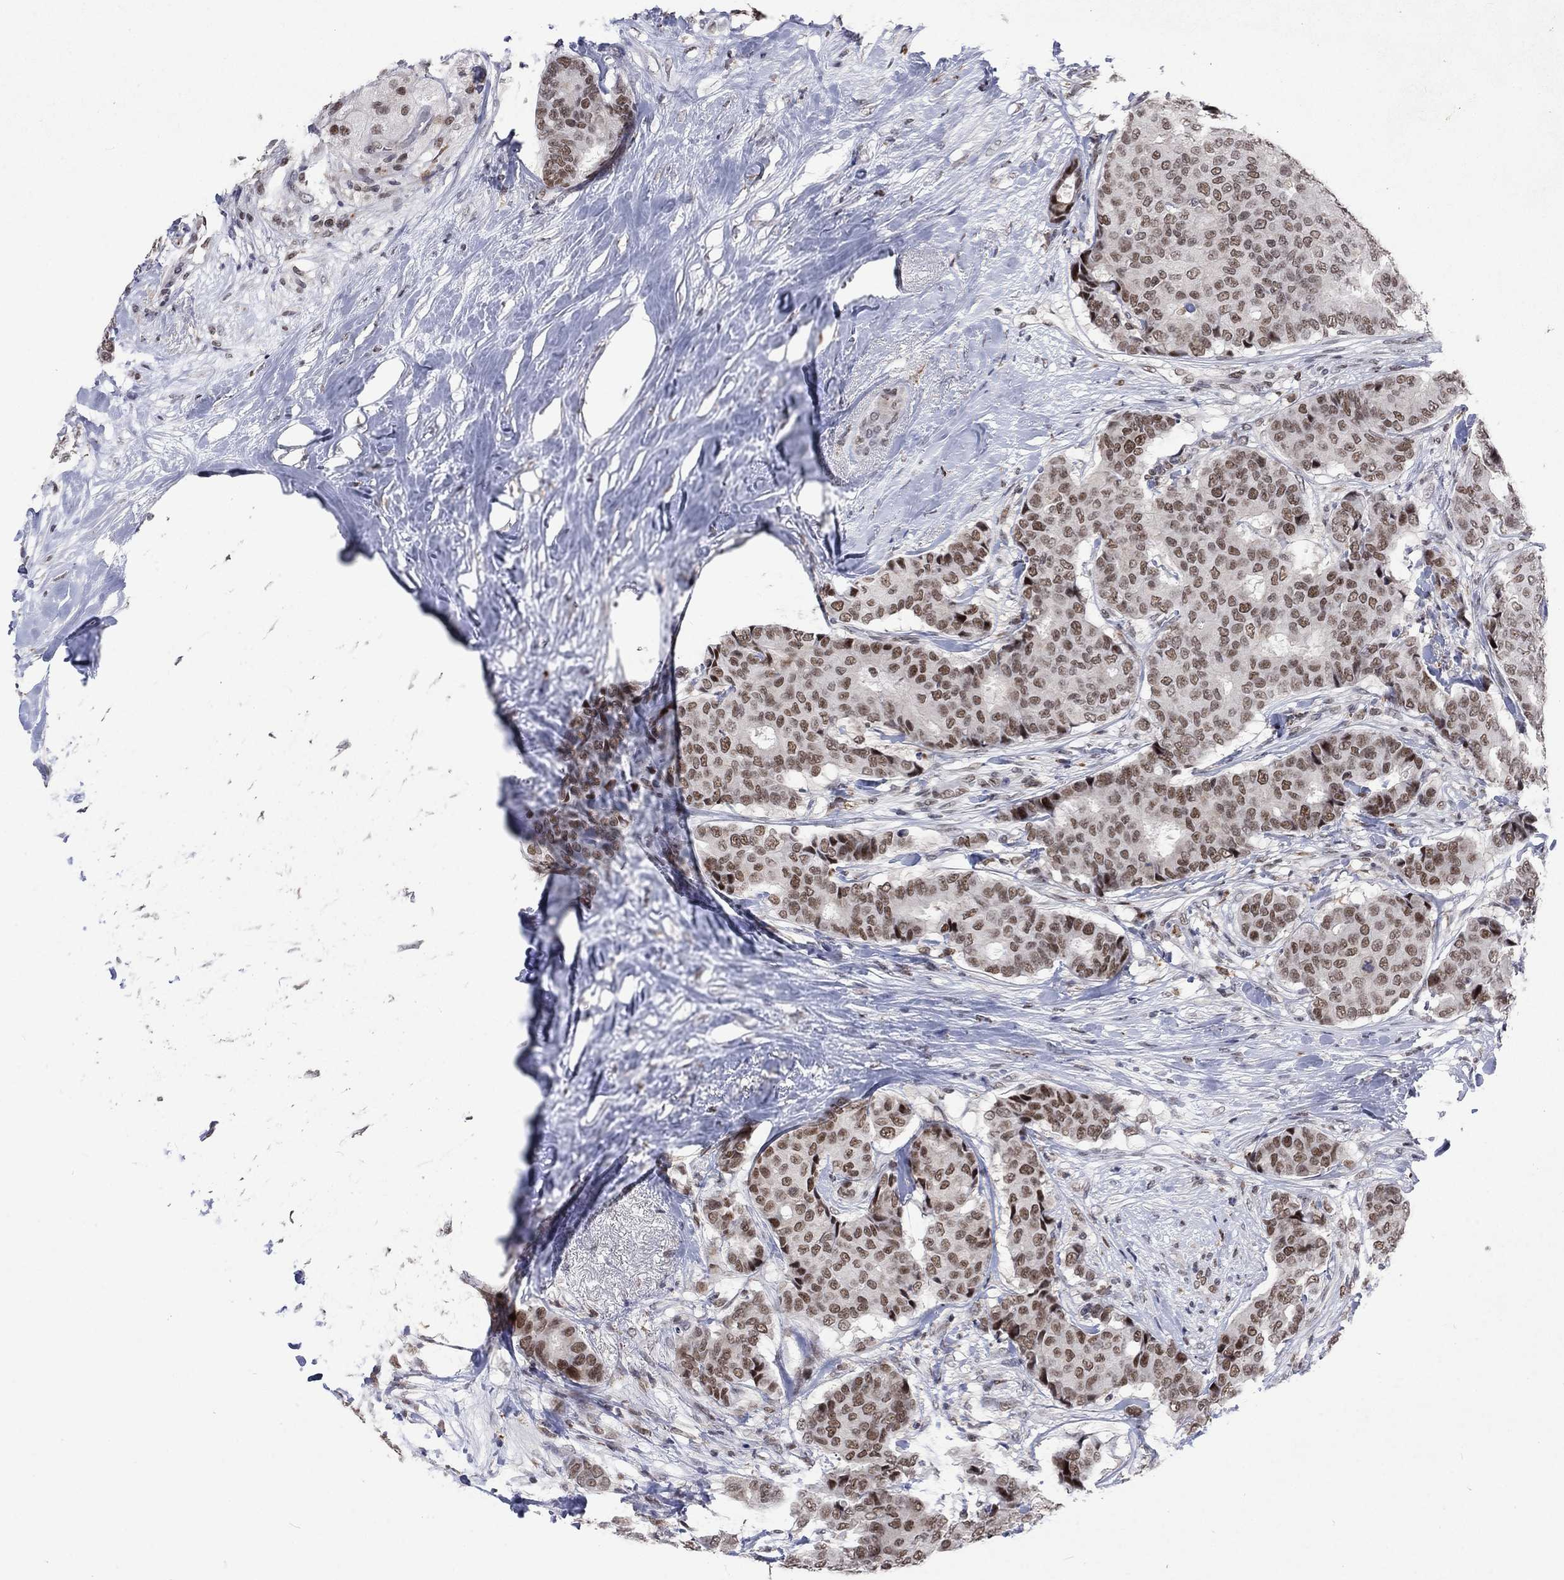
{"staining": {"intensity": "moderate", "quantity": ">75%", "location": "nuclear"}, "tissue": "breast cancer", "cell_type": "Tumor cells", "image_type": "cancer", "snomed": [{"axis": "morphology", "description": "Duct carcinoma"}, {"axis": "topography", "description": "Breast"}], "caption": "Immunohistochemistry (IHC) (DAB) staining of breast cancer (infiltrating ductal carcinoma) displays moderate nuclear protein positivity in about >75% of tumor cells.", "gene": "HCFC1", "patient": {"sex": "female", "age": 75}}